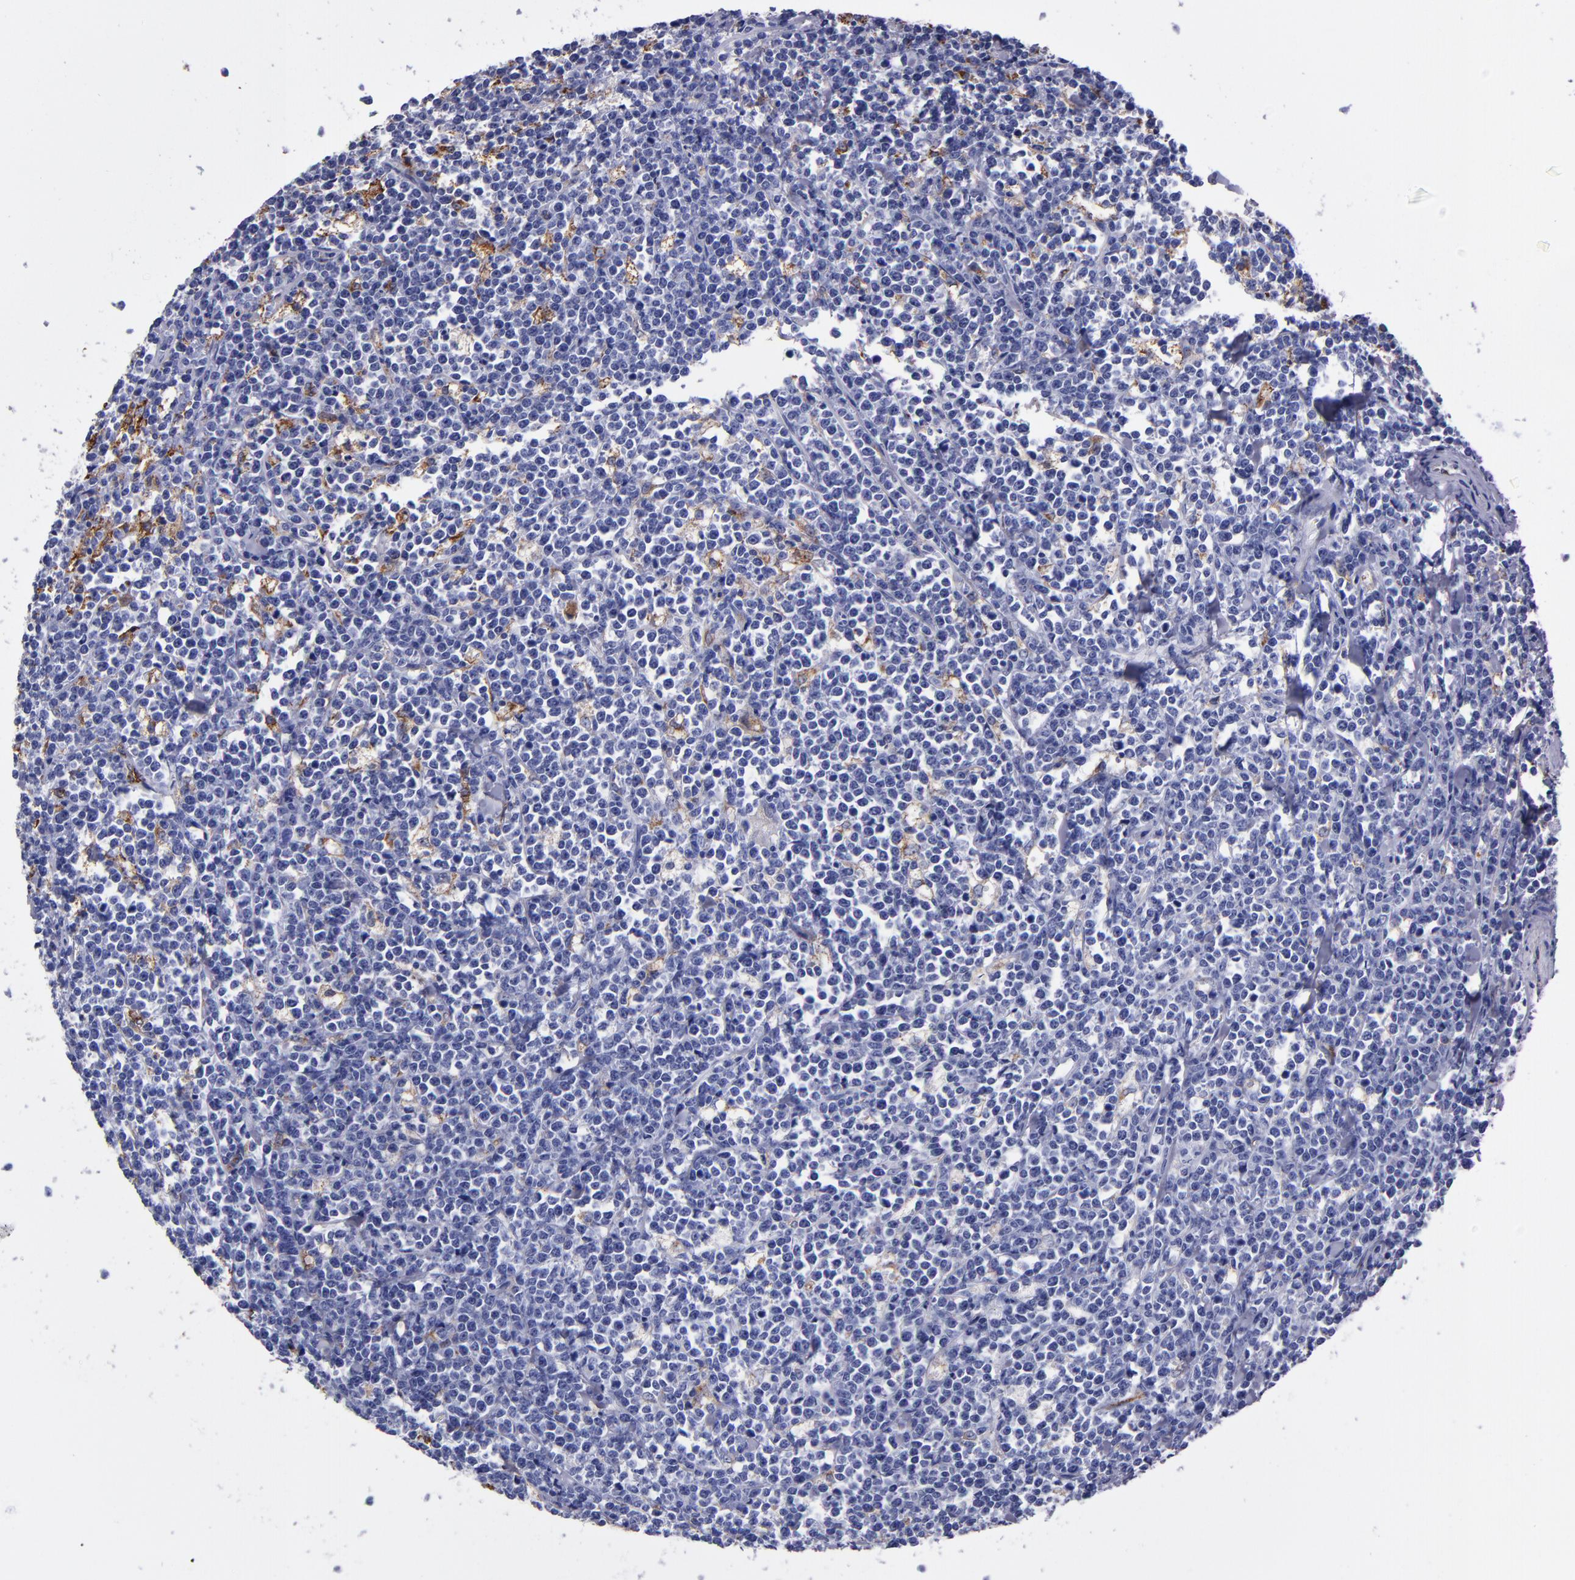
{"staining": {"intensity": "negative", "quantity": "none", "location": "none"}, "tissue": "lymphoma", "cell_type": "Tumor cells", "image_type": "cancer", "snomed": [{"axis": "morphology", "description": "Malignant lymphoma, non-Hodgkin's type, High grade"}, {"axis": "topography", "description": "Small intestine"}, {"axis": "topography", "description": "Colon"}], "caption": "A micrograph of malignant lymphoma, non-Hodgkin's type (high-grade) stained for a protein reveals no brown staining in tumor cells. The staining was performed using DAB to visualize the protein expression in brown, while the nuclei were stained in blue with hematoxylin (Magnification: 20x).", "gene": "SELP", "patient": {"sex": "male", "age": 8}}